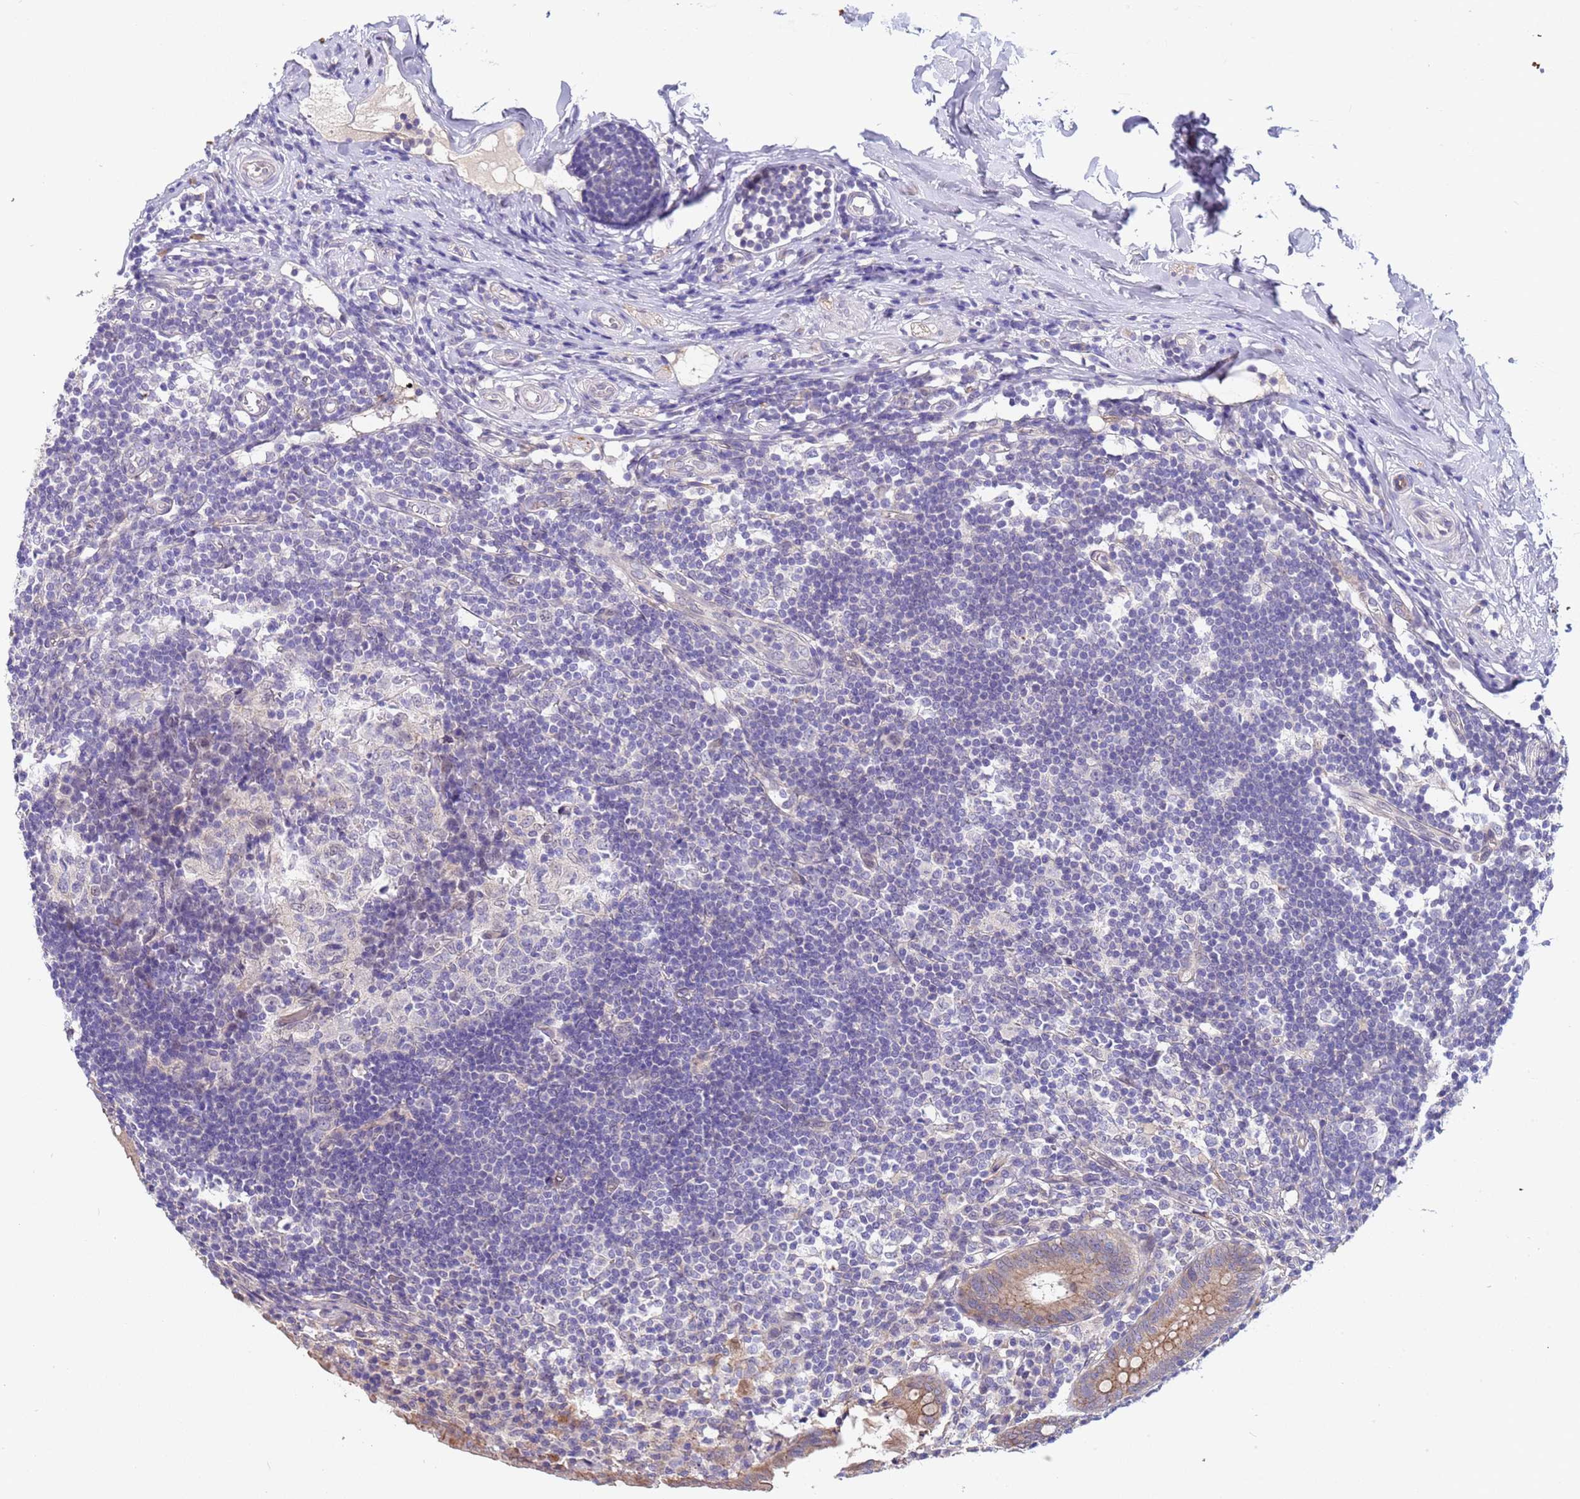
{"staining": {"intensity": "moderate", "quantity": ">75%", "location": "cytoplasmic/membranous"}, "tissue": "appendix", "cell_type": "Glandular cells", "image_type": "normal", "snomed": [{"axis": "morphology", "description": "Normal tissue, NOS"}, {"axis": "topography", "description": "Appendix"}], "caption": "Protein staining shows moderate cytoplasmic/membranous positivity in approximately >75% of glandular cells in unremarkable appendix.", "gene": "TRMT10A", "patient": {"sex": "female", "age": 54}}